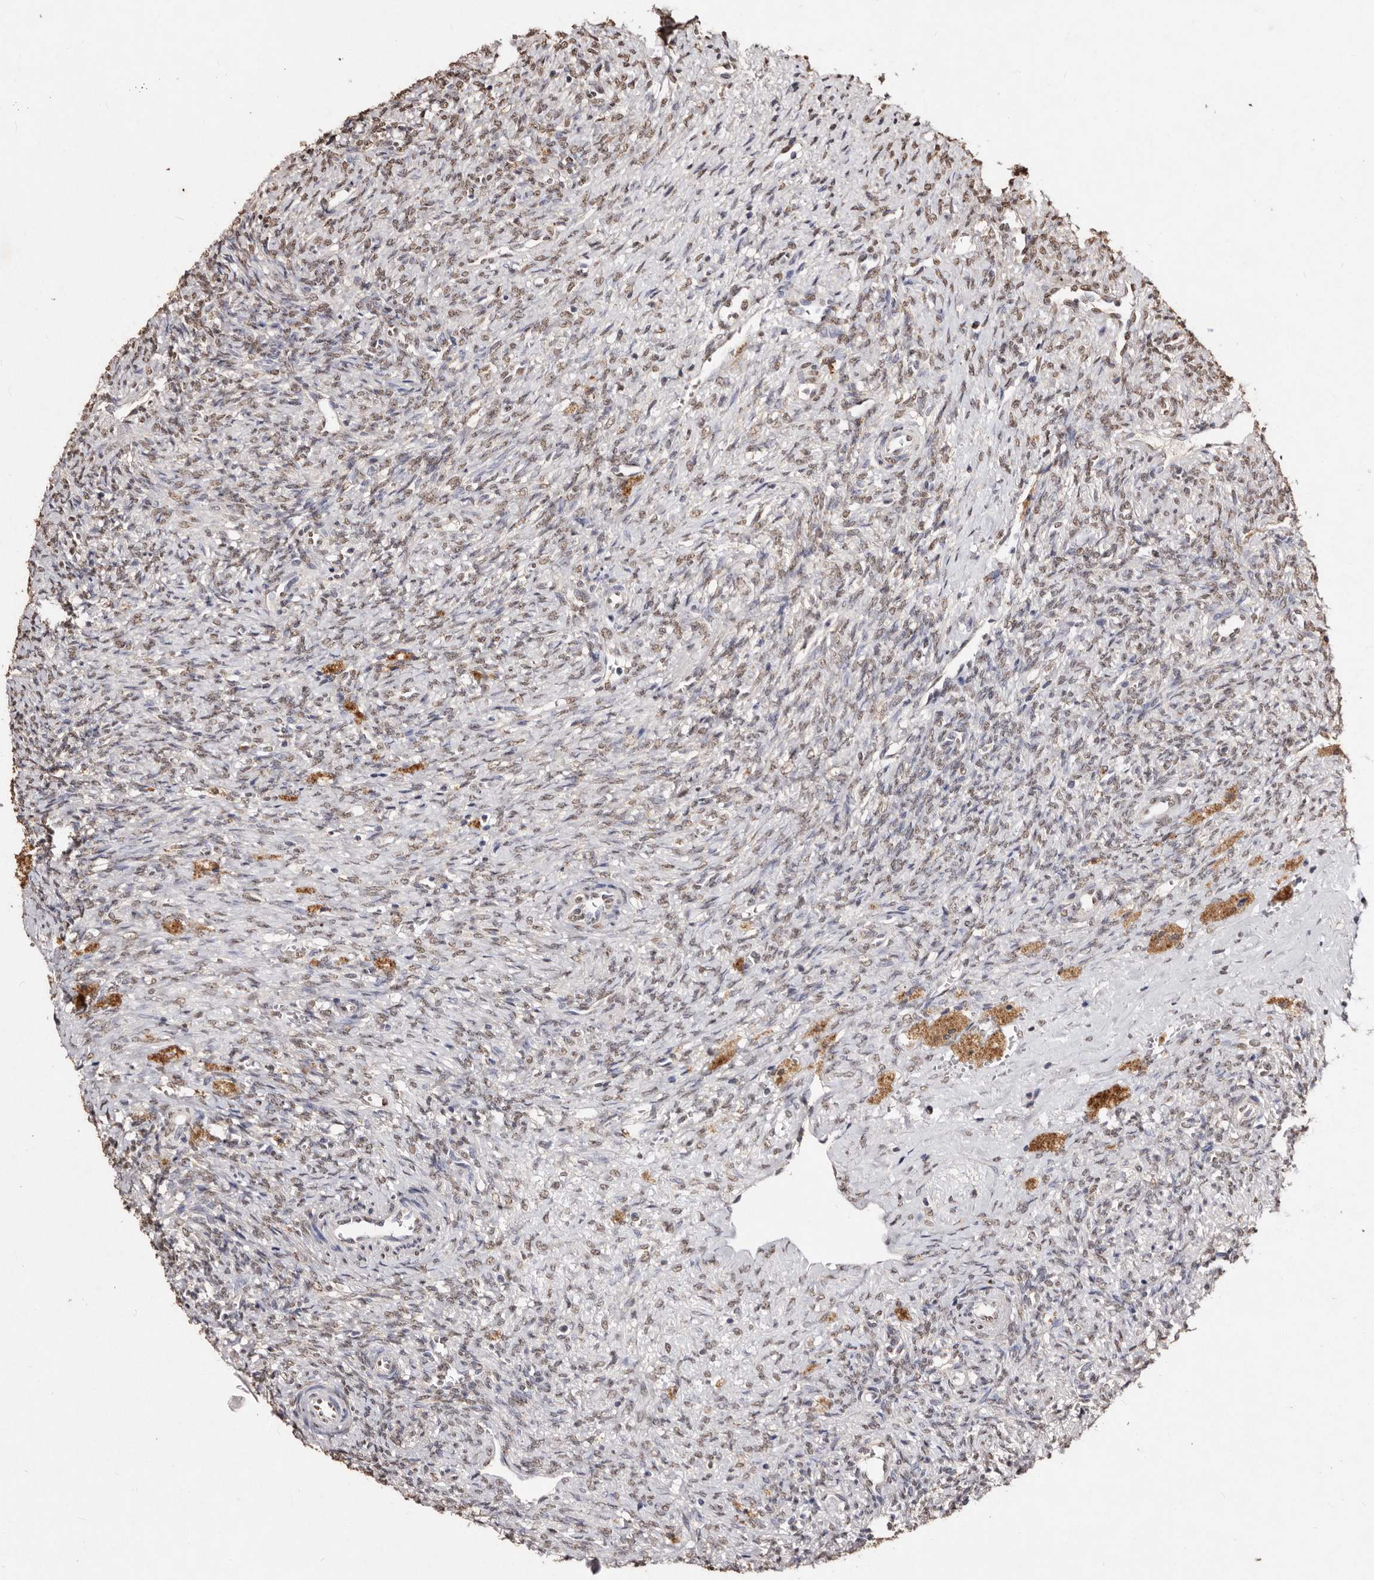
{"staining": {"intensity": "weak", "quantity": ">75%", "location": "nuclear"}, "tissue": "ovary", "cell_type": "Follicle cells", "image_type": "normal", "snomed": [{"axis": "morphology", "description": "Normal tissue, NOS"}, {"axis": "topography", "description": "Ovary"}], "caption": "An immunohistochemistry (IHC) photomicrograph of unremarkable tissue is shown. Protein staining in brown labels weak nuclear positivity in ovary within follicle cells. (DAB IHC, brown staining for protein, blue staining for nuclei).", "gene": "ERBB4", "patient": {"sex": "female", "age": 41}}